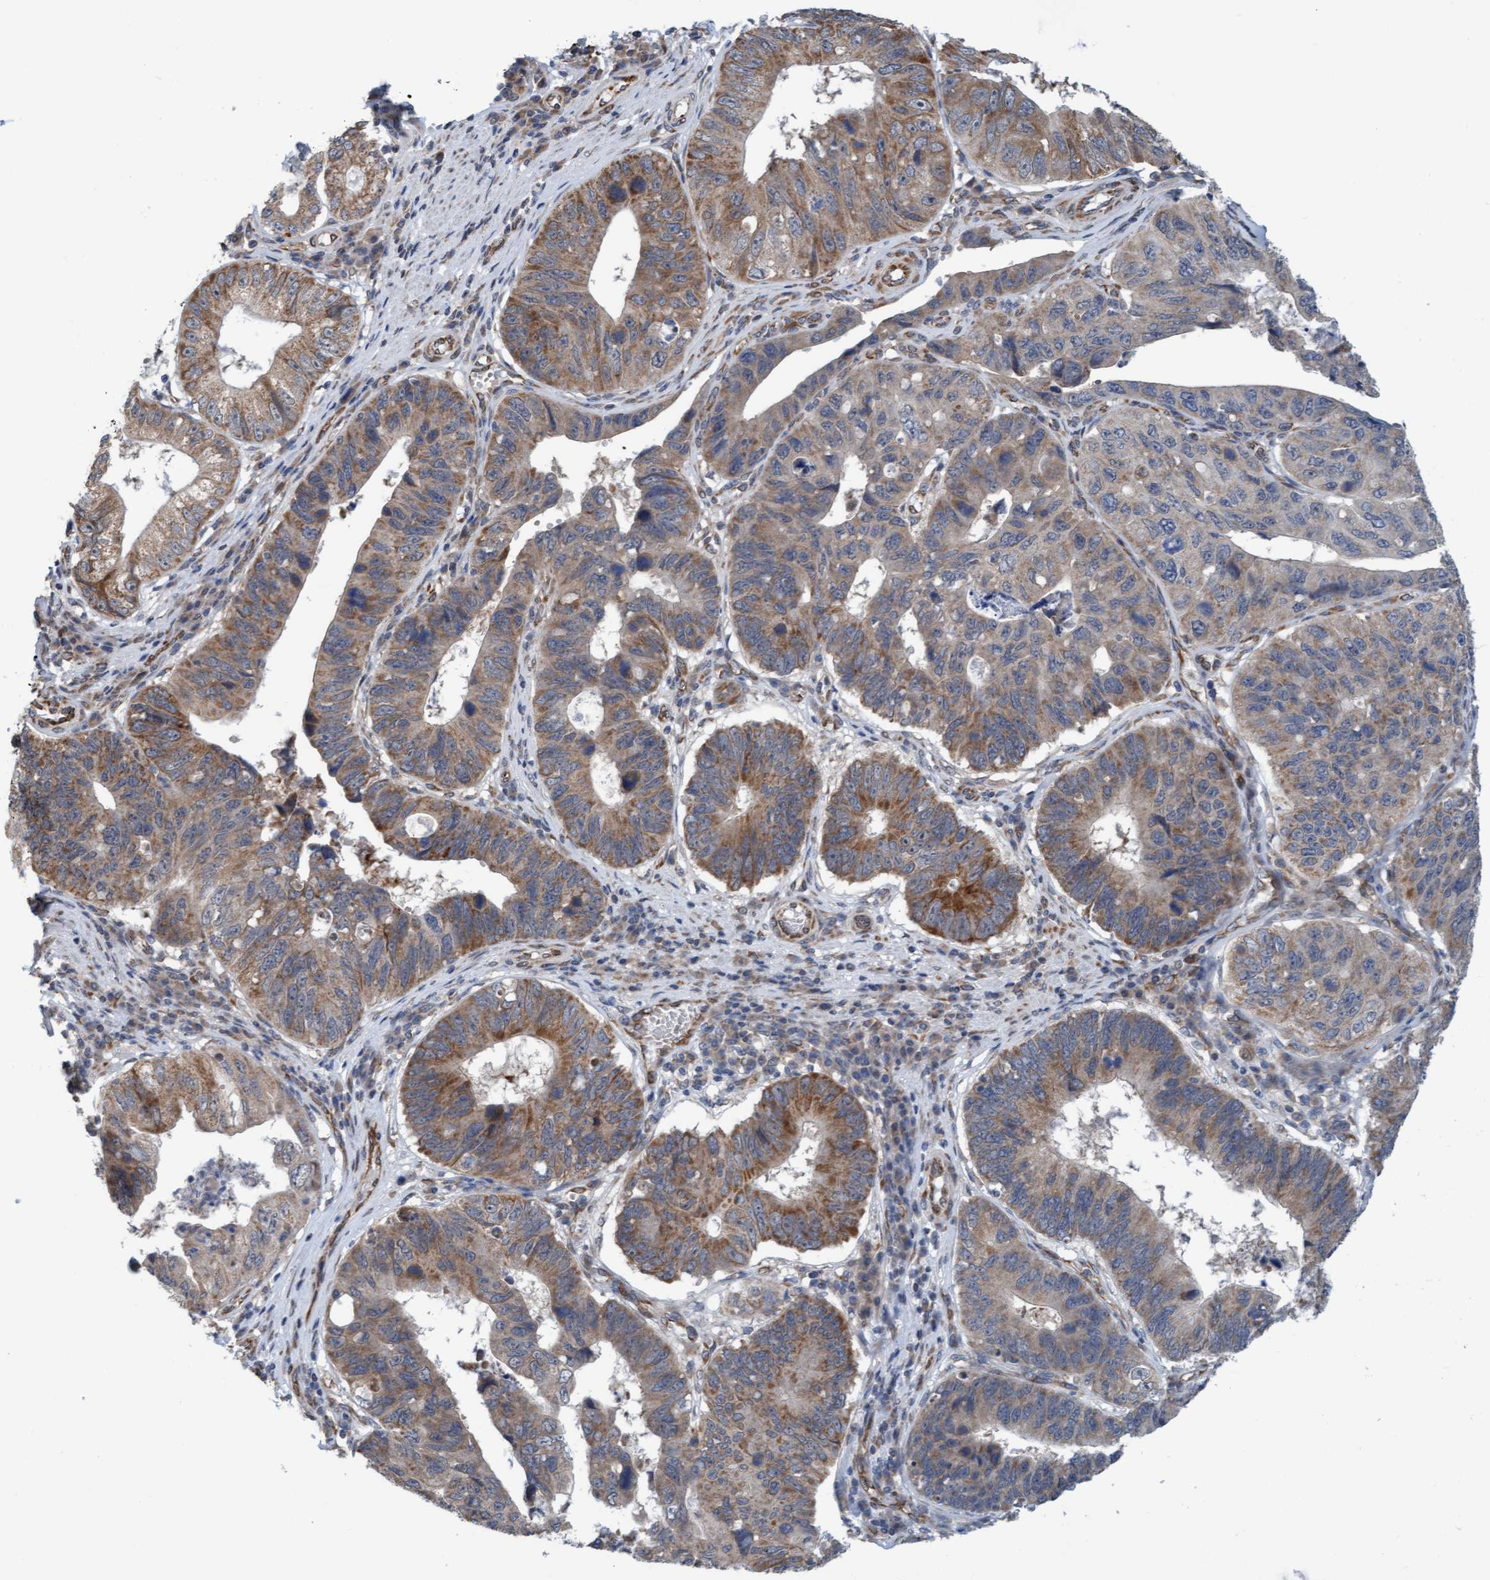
{"staining": {"intensity": "moderate", "quantity": ">75%", "location": "cytoplasmic/membranous"}, "tissue": "stomach cancer", "cell_type": "Tumor cells", "image_type": "cancer", "snomed": [{"axis": "morphology", "description": "Adenocarcinoma, NOS"}, {"axis": "topography", "description": "Stomach"}], "caption": "Tumor cells exhibit moderate cytoplasmic/membranous staining in about >75% of cells in adenocarcinoma (stomach). Using DAB (brown) and hematoxylin (blue) stains, captured at high magnification using brightfield microscopy.", "gene": "ZNF566", "patient": {"sex": "male", "age": 59}}